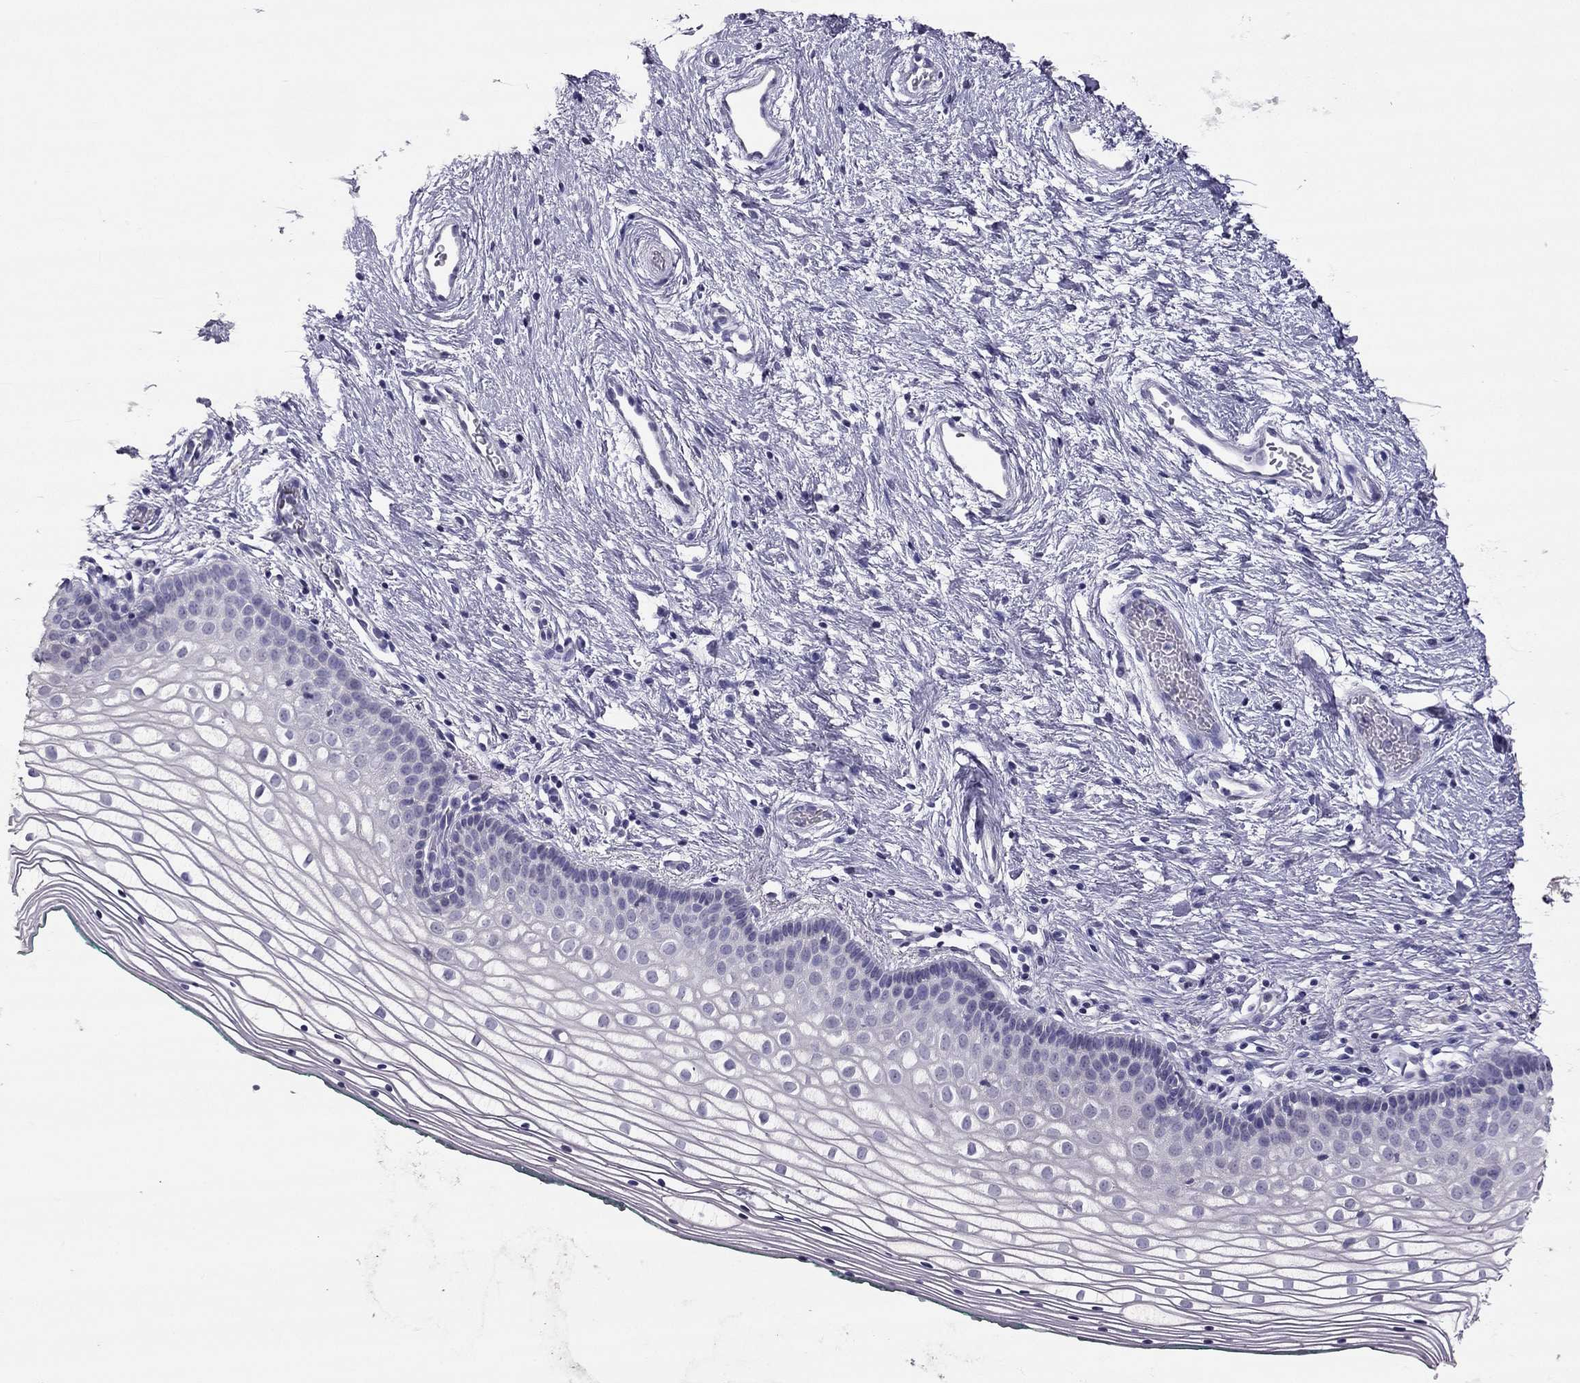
{"staining": {"intensity": "negative", "quantity": "none", "location": "none"}, "tissue": "vagina", "cell_type": "Squamous epithelial cells", "image_type": "normal", "snomed": [{"axis": "morphology", "description": "Normal tissue, NOS"}, {"axis": "topography", "description": "Vagina"}], "caption": "Squamous epithelial cells show no significant protein positivity in unremarkable vagina. (Stains: DAB (3,3'-diaminobenzidine) IHC with hematoxylin counter stain, Microscopy: brightfield microscopy at high magnification).", "gene": "RHO", "patient": {"sex": "female", "age": 36}}